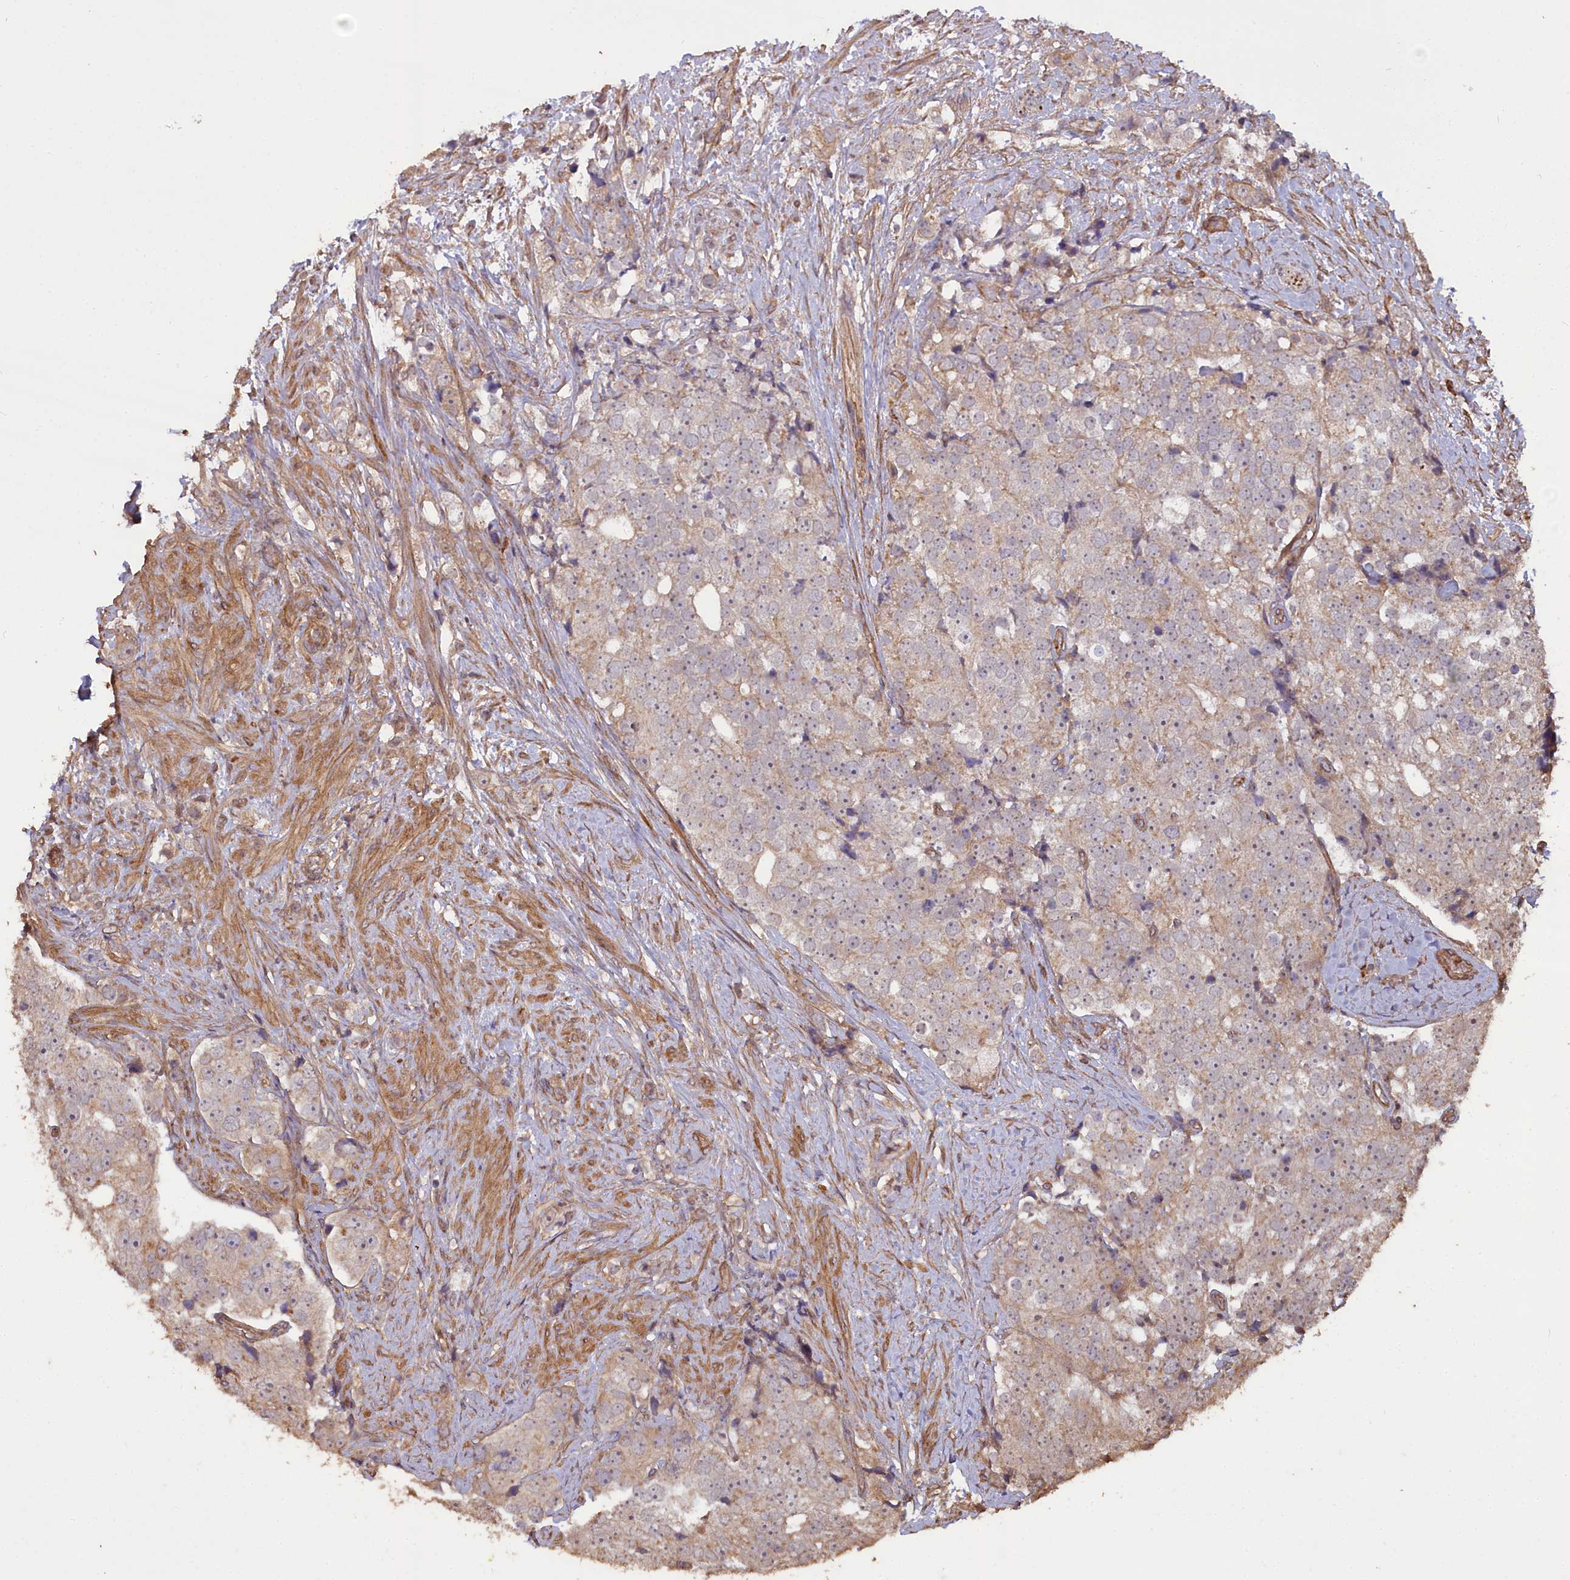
{"staining": {"intensity": "weak", "quantity": "25%-75%", "location": "cytoplasmic/membranous"}, "tissue": "prostate cancer", "cell_type": "Tumor cells", "image_type": "cancer", "snomed": [{"axis": "morphology", "description": "Adenocarcinoma, High grade"}, {"axis": "topography", "description": "Prostate"}], "caption": "Prostate cancer stained for a protein (brown) exhibits weak cytoplasmic/membranous positive expression in approximately 25%-75% of tumor cells.", "gene": "ATP6V0A2", "patient": {"sex": "male", "age": 49}}